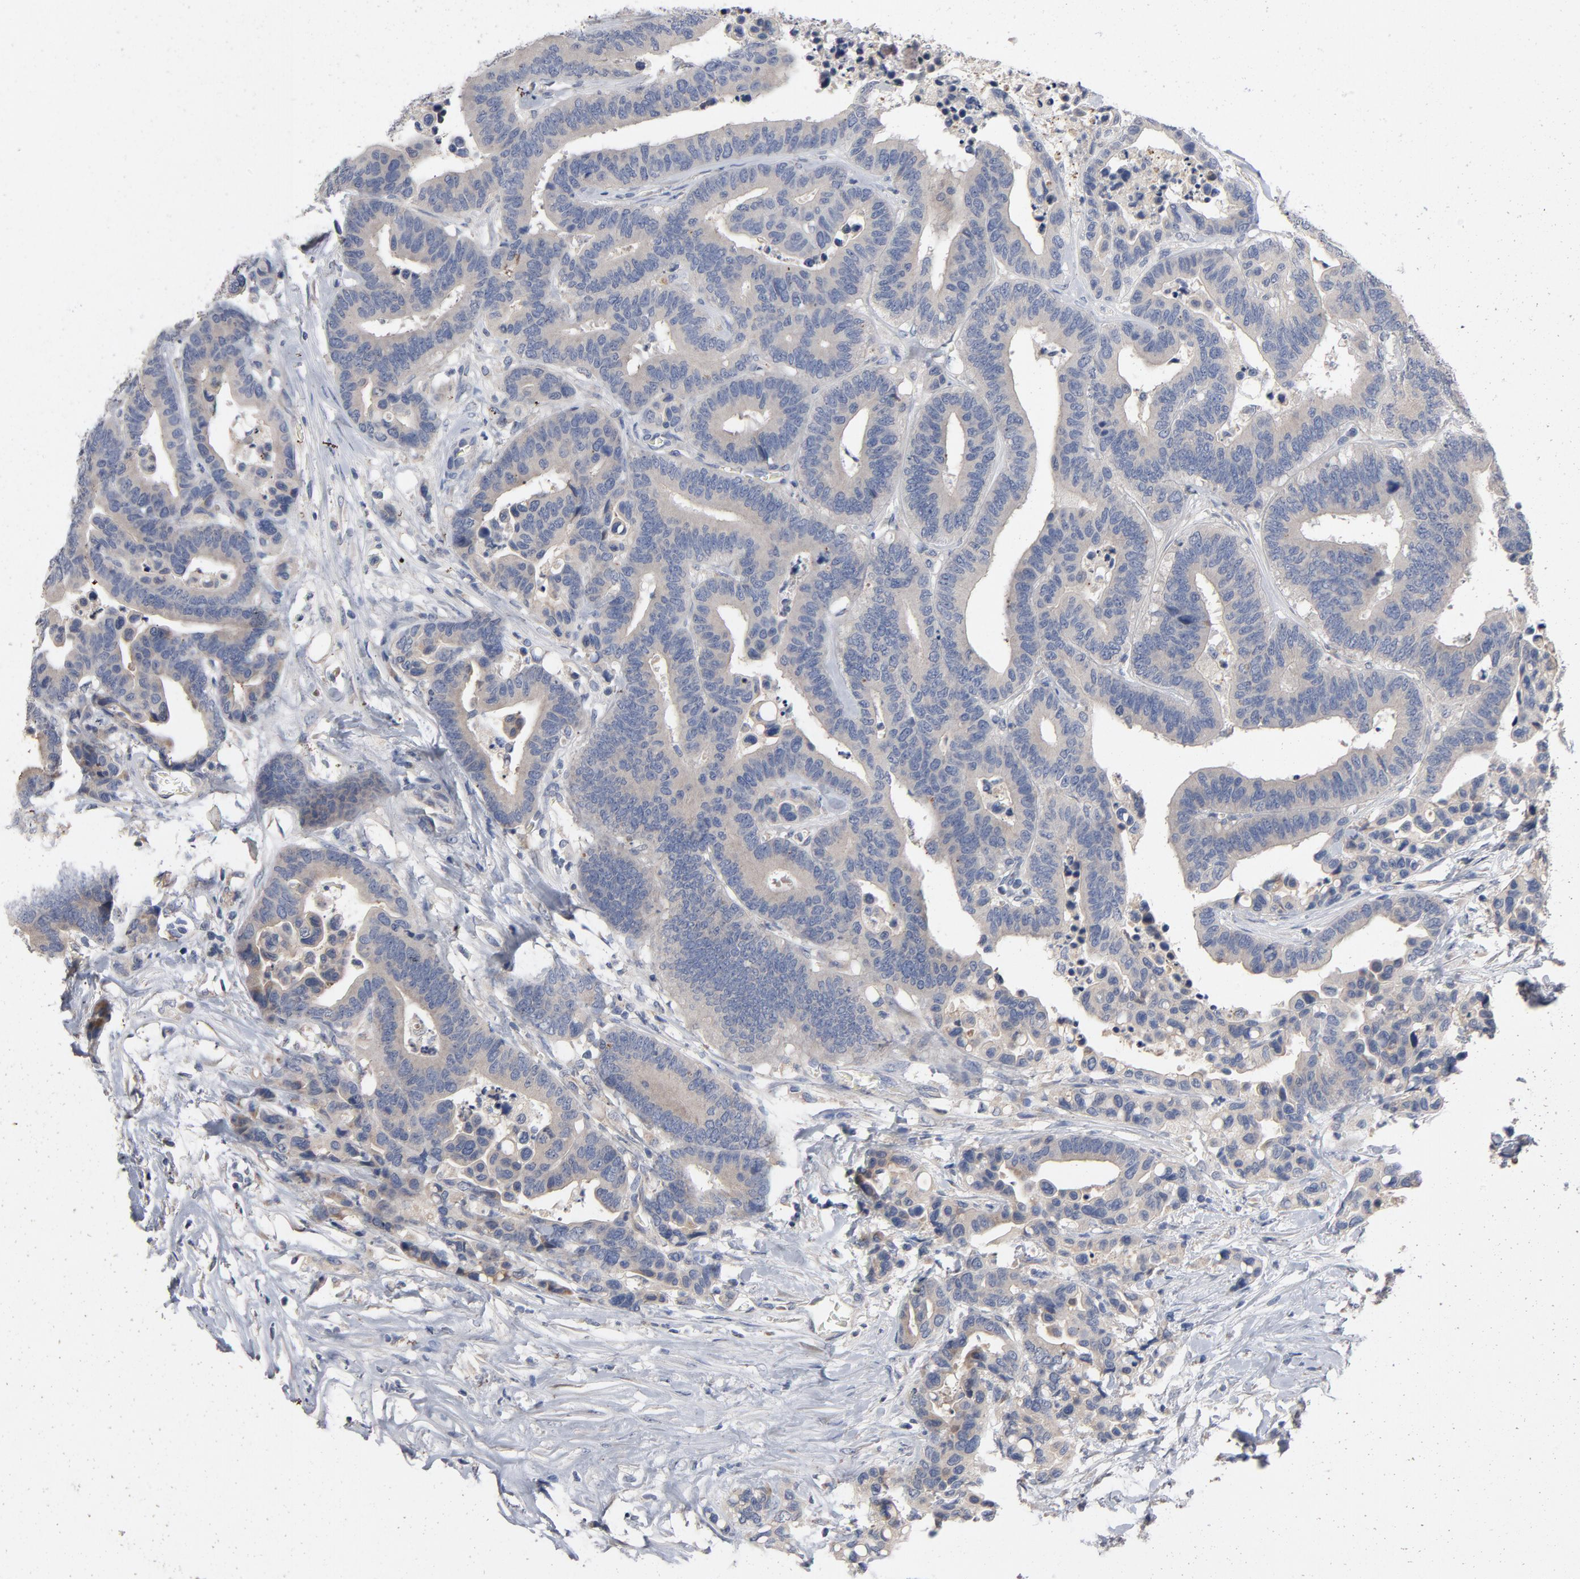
{"staining": {"intensity": "weak", "quantity": ">75%", "location": "cytoplasmic/membranous"}, "tissue": "colorectal cancer", "cell_type": "Tumor cells", "image_type": "cancer", "snomed": [{"axis": "morphology", "description": "Adenocarcinoma, NOS"}, {"axis": "topography", "description": "Colon"}], "caption": "Tumor cells demonstrate low levels of weak cytoplasmic/membranous staining in approximately >75% of cells in colorectal cancer (adenocarcinoma).", "gene": "CCDC134", "patient": {"sex": "male", "age": 82}}